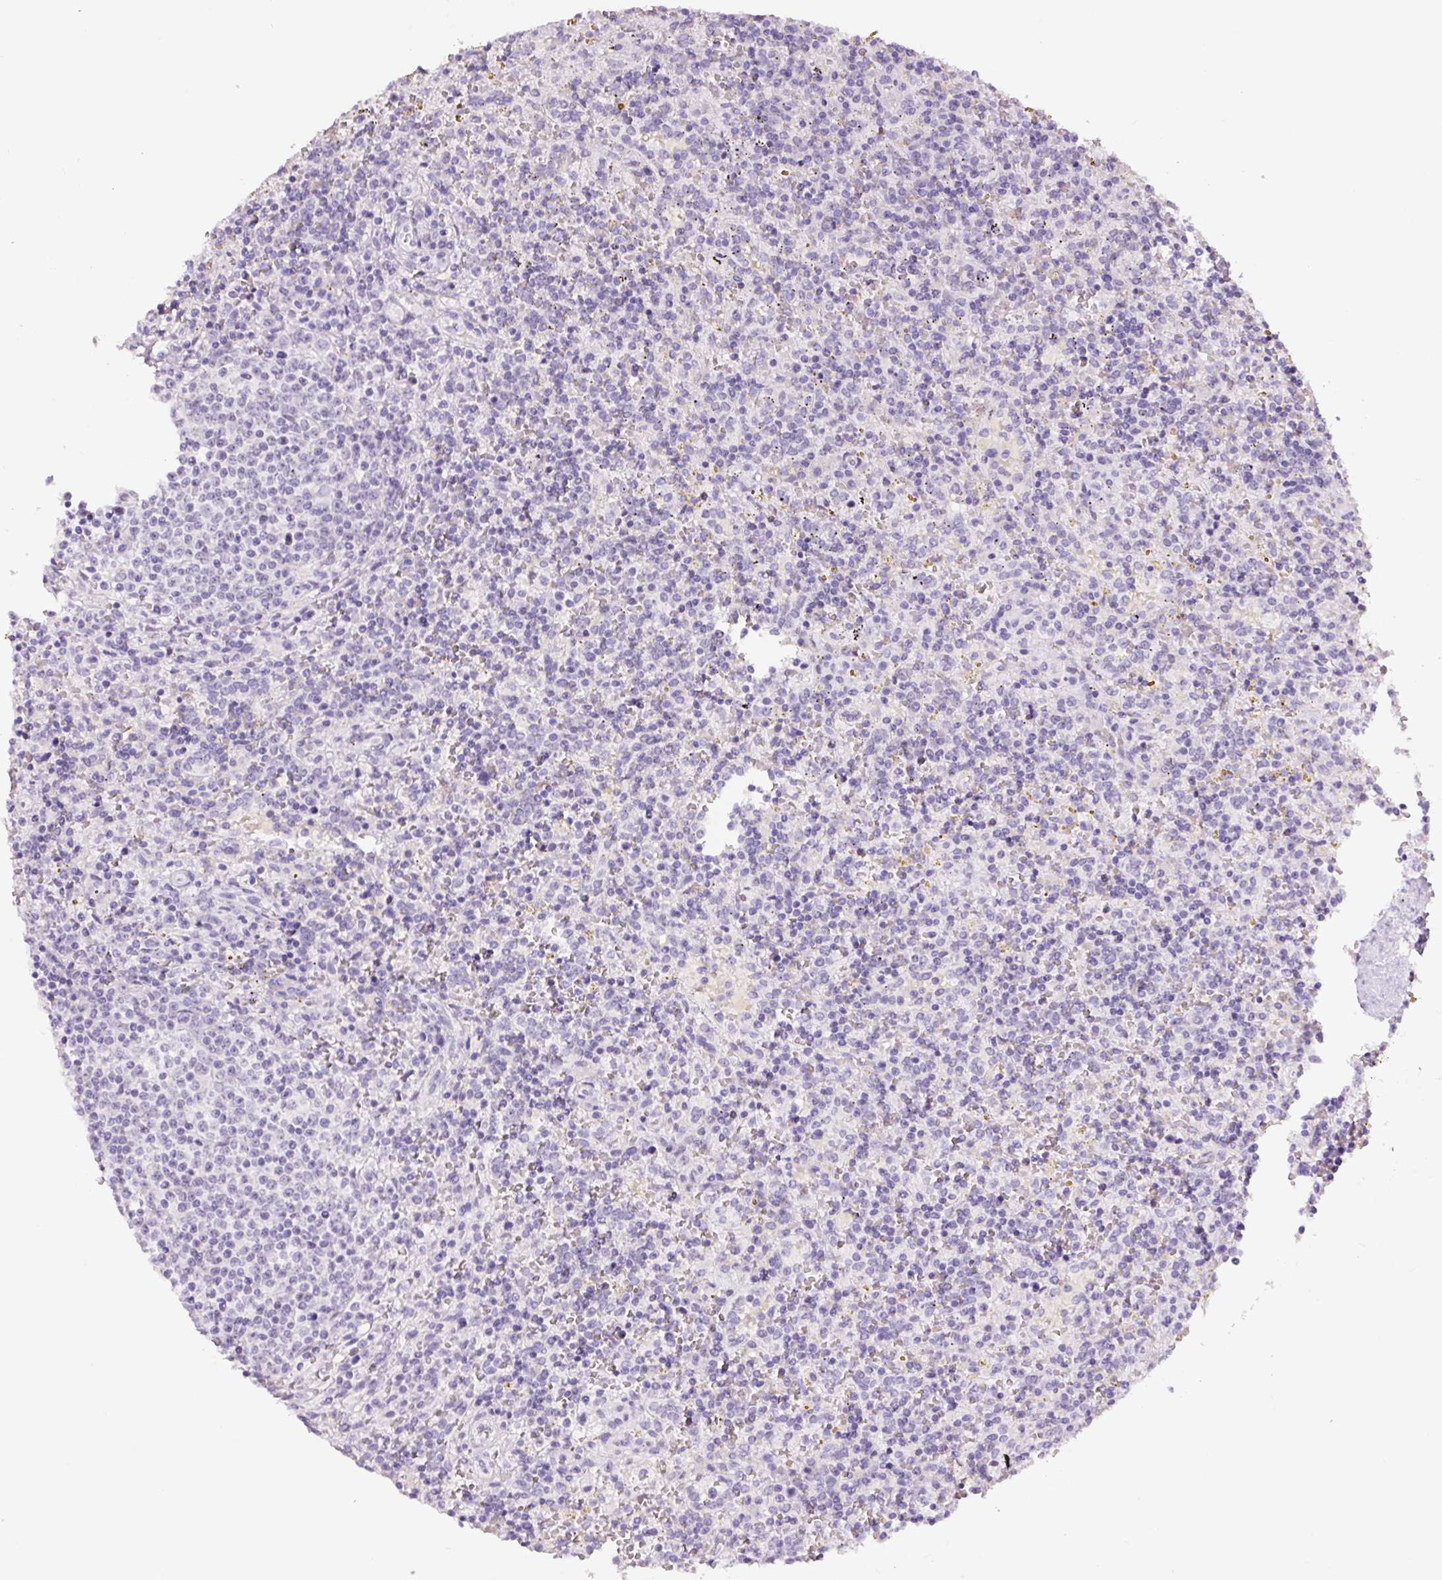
{"staining": {"intensity": "negative", "quantity": "none", "location": "none"}, "tissue": "lymphoma", "cell_type": "Tumor cells", "image_type": "cancer", "snomed": [{"axis": "morphology", "description": "Malignant lymphoma, non-Hodgkin's type, Low grade"}, {"axis": "topography", "description": "Spleen"}], "caption": "Immunohistochemical staining of human malignant lymphoma, non-Hodgkin's type (low-grade) reveals no significant expression in tumor cells. (DAB immunohistochemistry with hematoxylin counter stain).", "gene": "SIX1", "patient": {"sex": "male", "age": 67}}